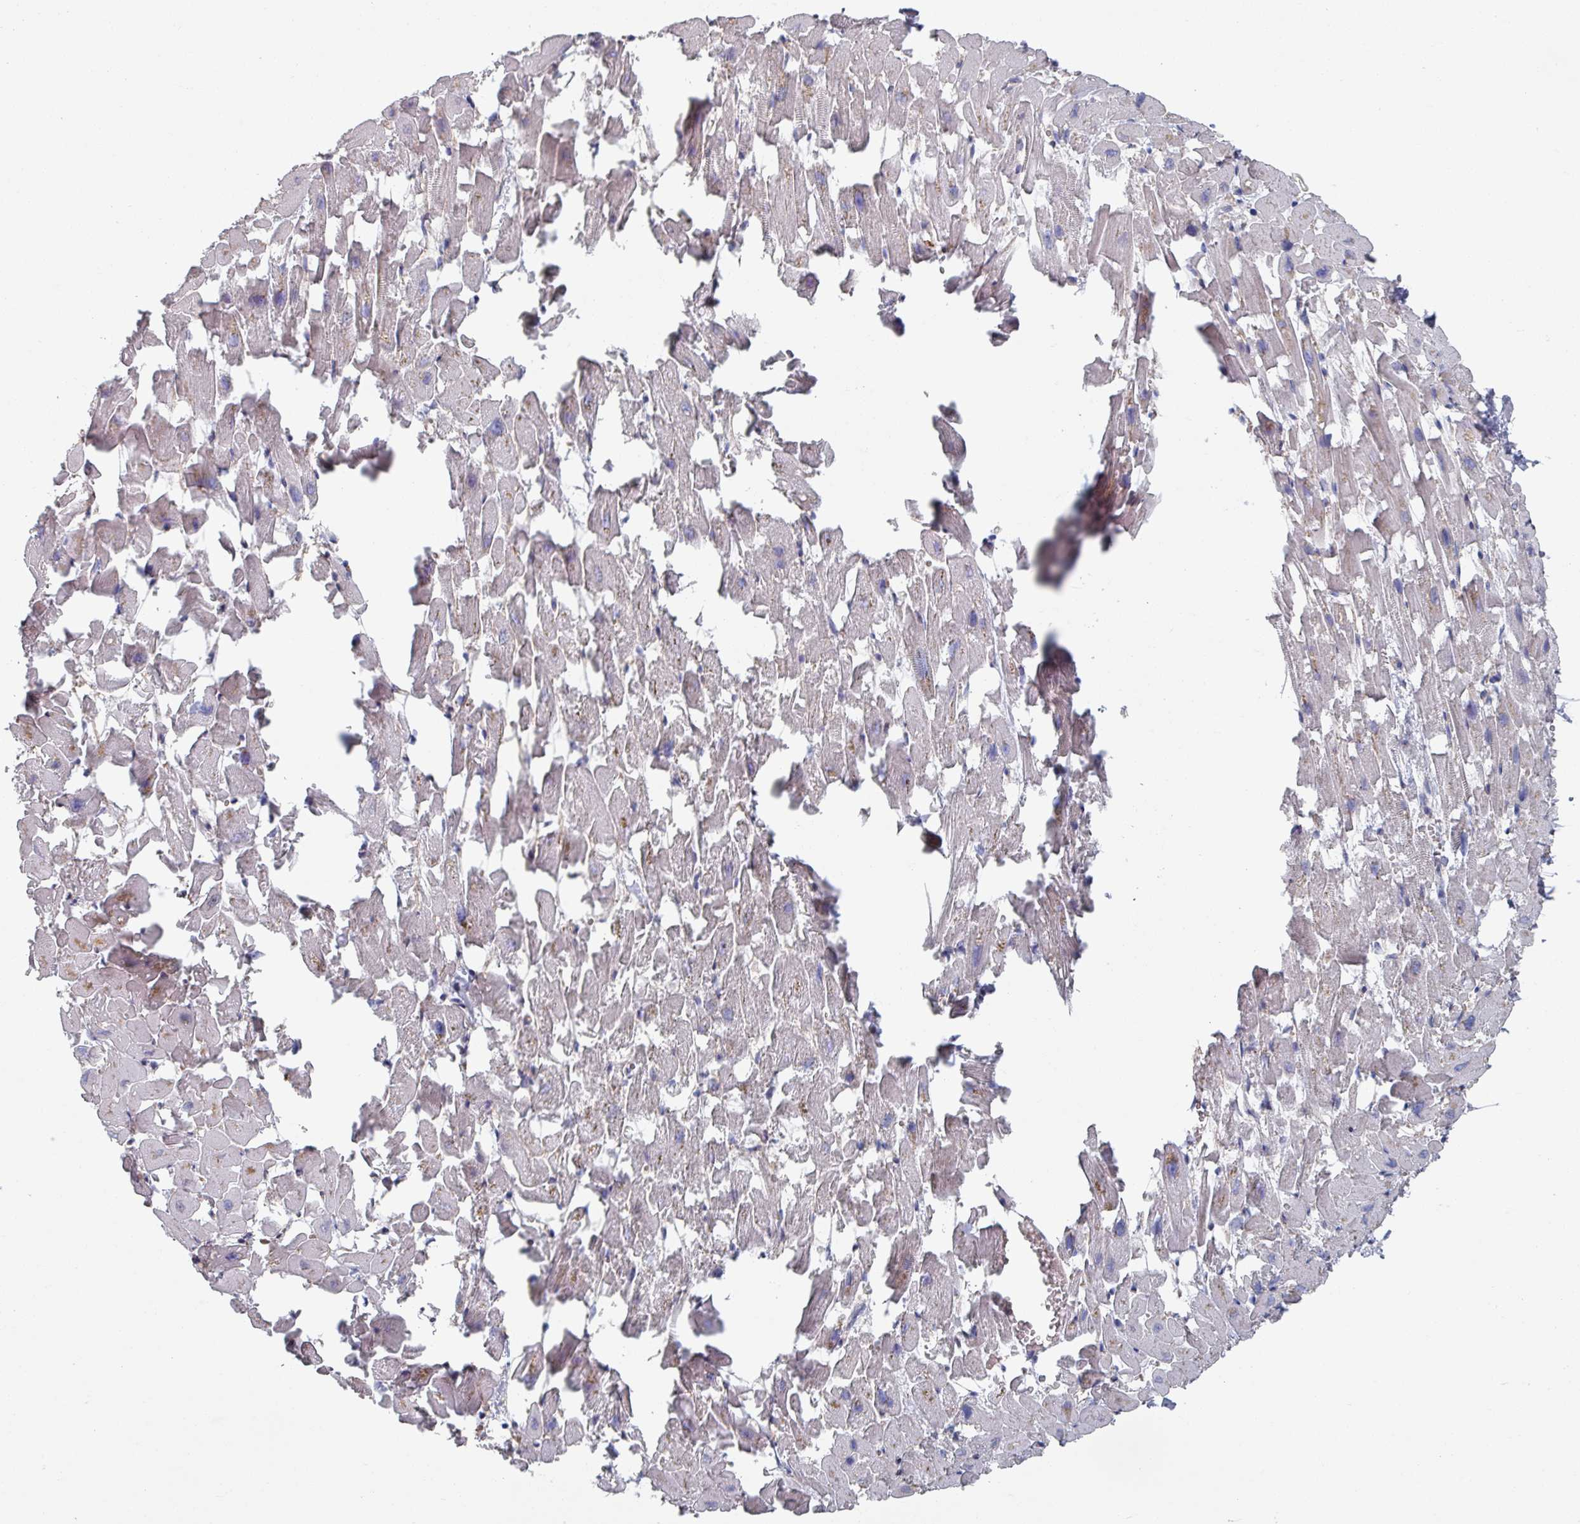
{"staining": {"intensity": "negative", "quantity": "none", "location": "none"}, "tissue": "heart muscle", "cell_type": "Cardiomyocytes", "image_type": "normal", "snomed": [{"axis": "morphology", "description": "Normal tissue, NOS"}, {"axis": "topography", "description": "Heart"}], "caption": "Human heart muscle stained for a protein using immunohistochemistry (IHC) shows no positivity in cardiomyocytes.", "gene": "EFL1", "patient": {"sex": "female", "age": 64}}